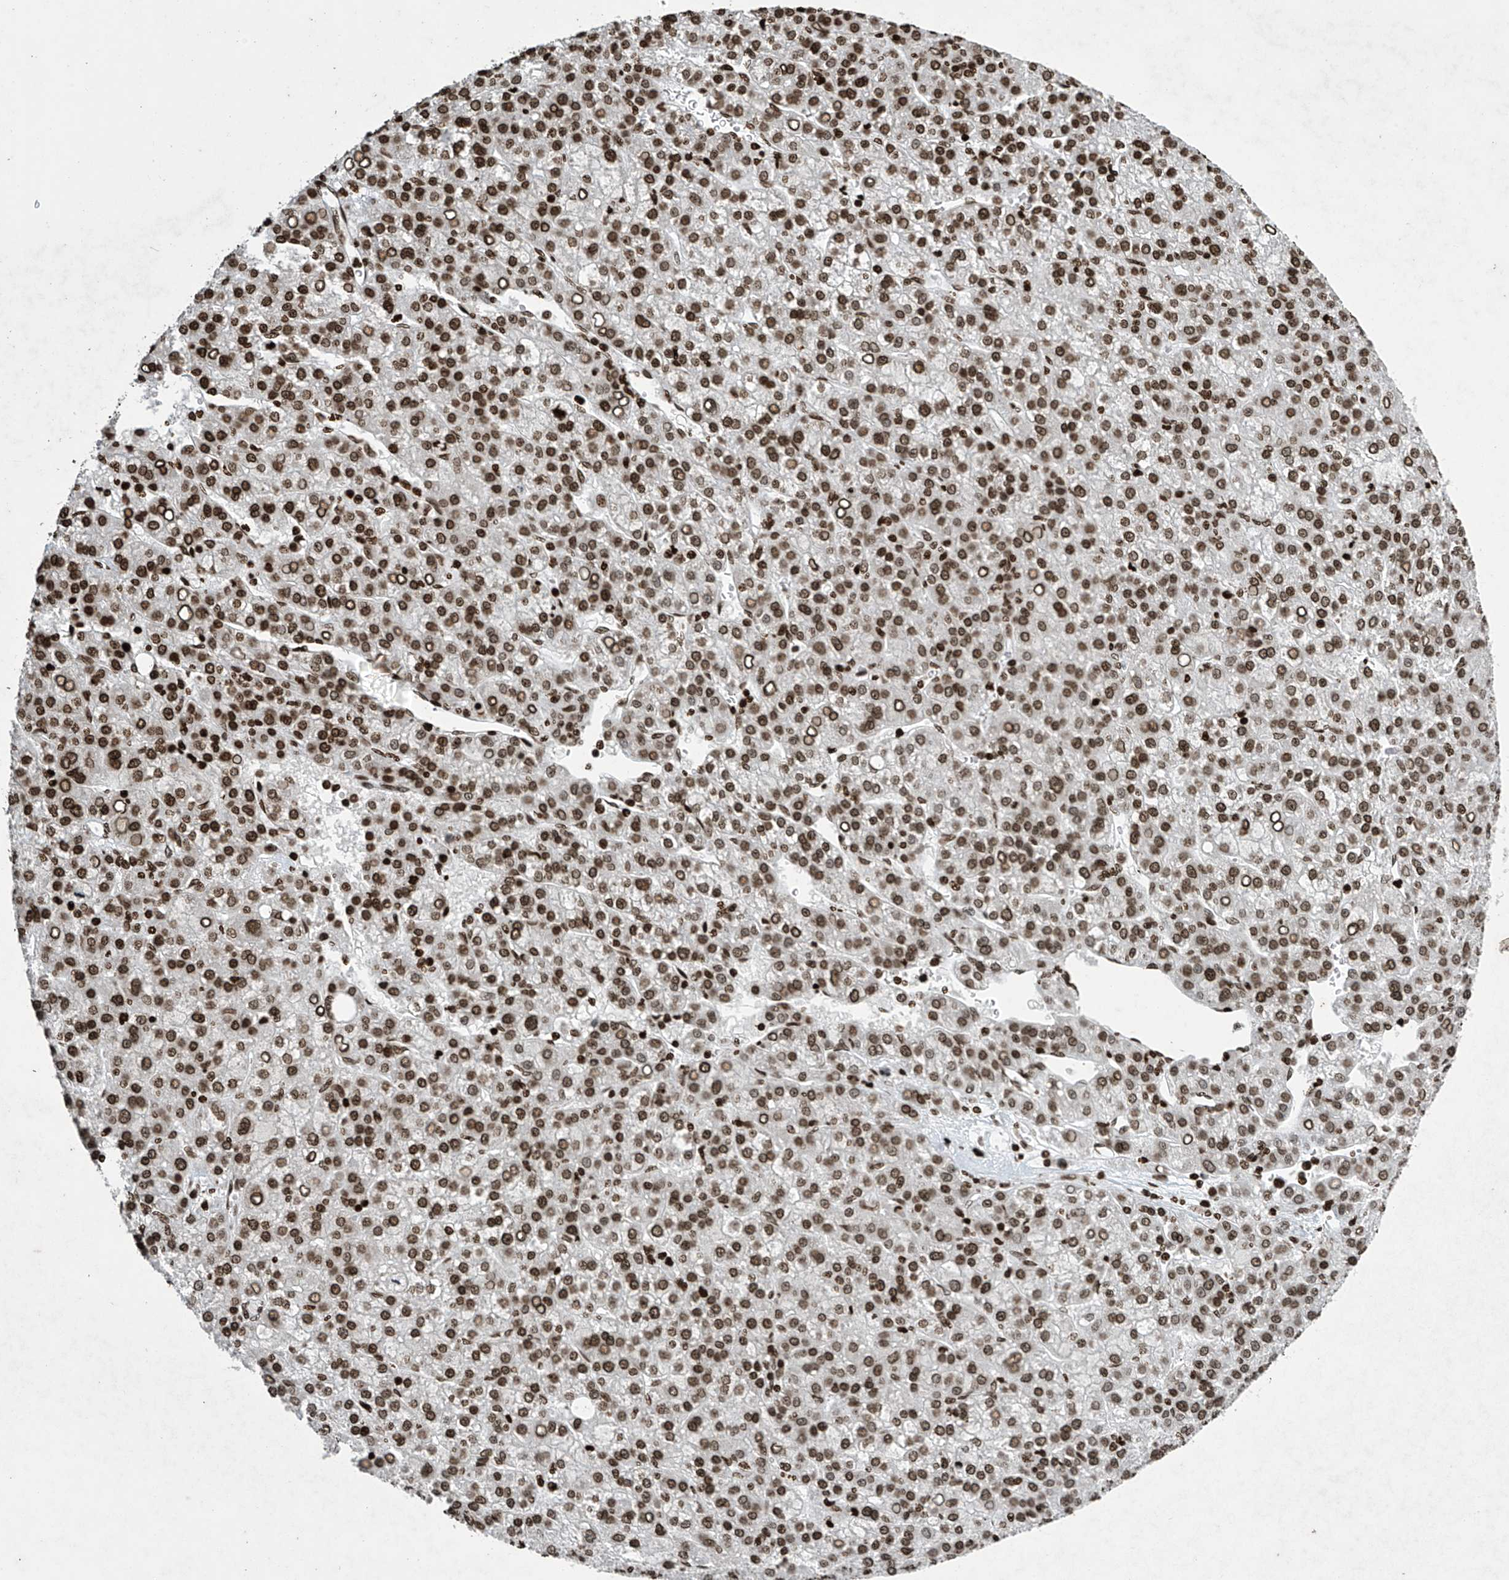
{"staining": {"intensity": "strong", "quantity": ">75%", "location": "nuclear"}, "tissue": "liver cancer", "cell_type": "Tumor cells", "image_type": "cancer", "snomed": [{"axis": "morphology", "description": "Carcinoma, Hepatocellular, NOS"}, {"axis": "topography", "description": "Liver"}], "caption": "Immunohistochemistry of human liver cancer displays high levels of strong nuclear expression in about >75% of tumor cells.", "gene": "H4C16", "patient": {"sex": "female", "age": 58}}